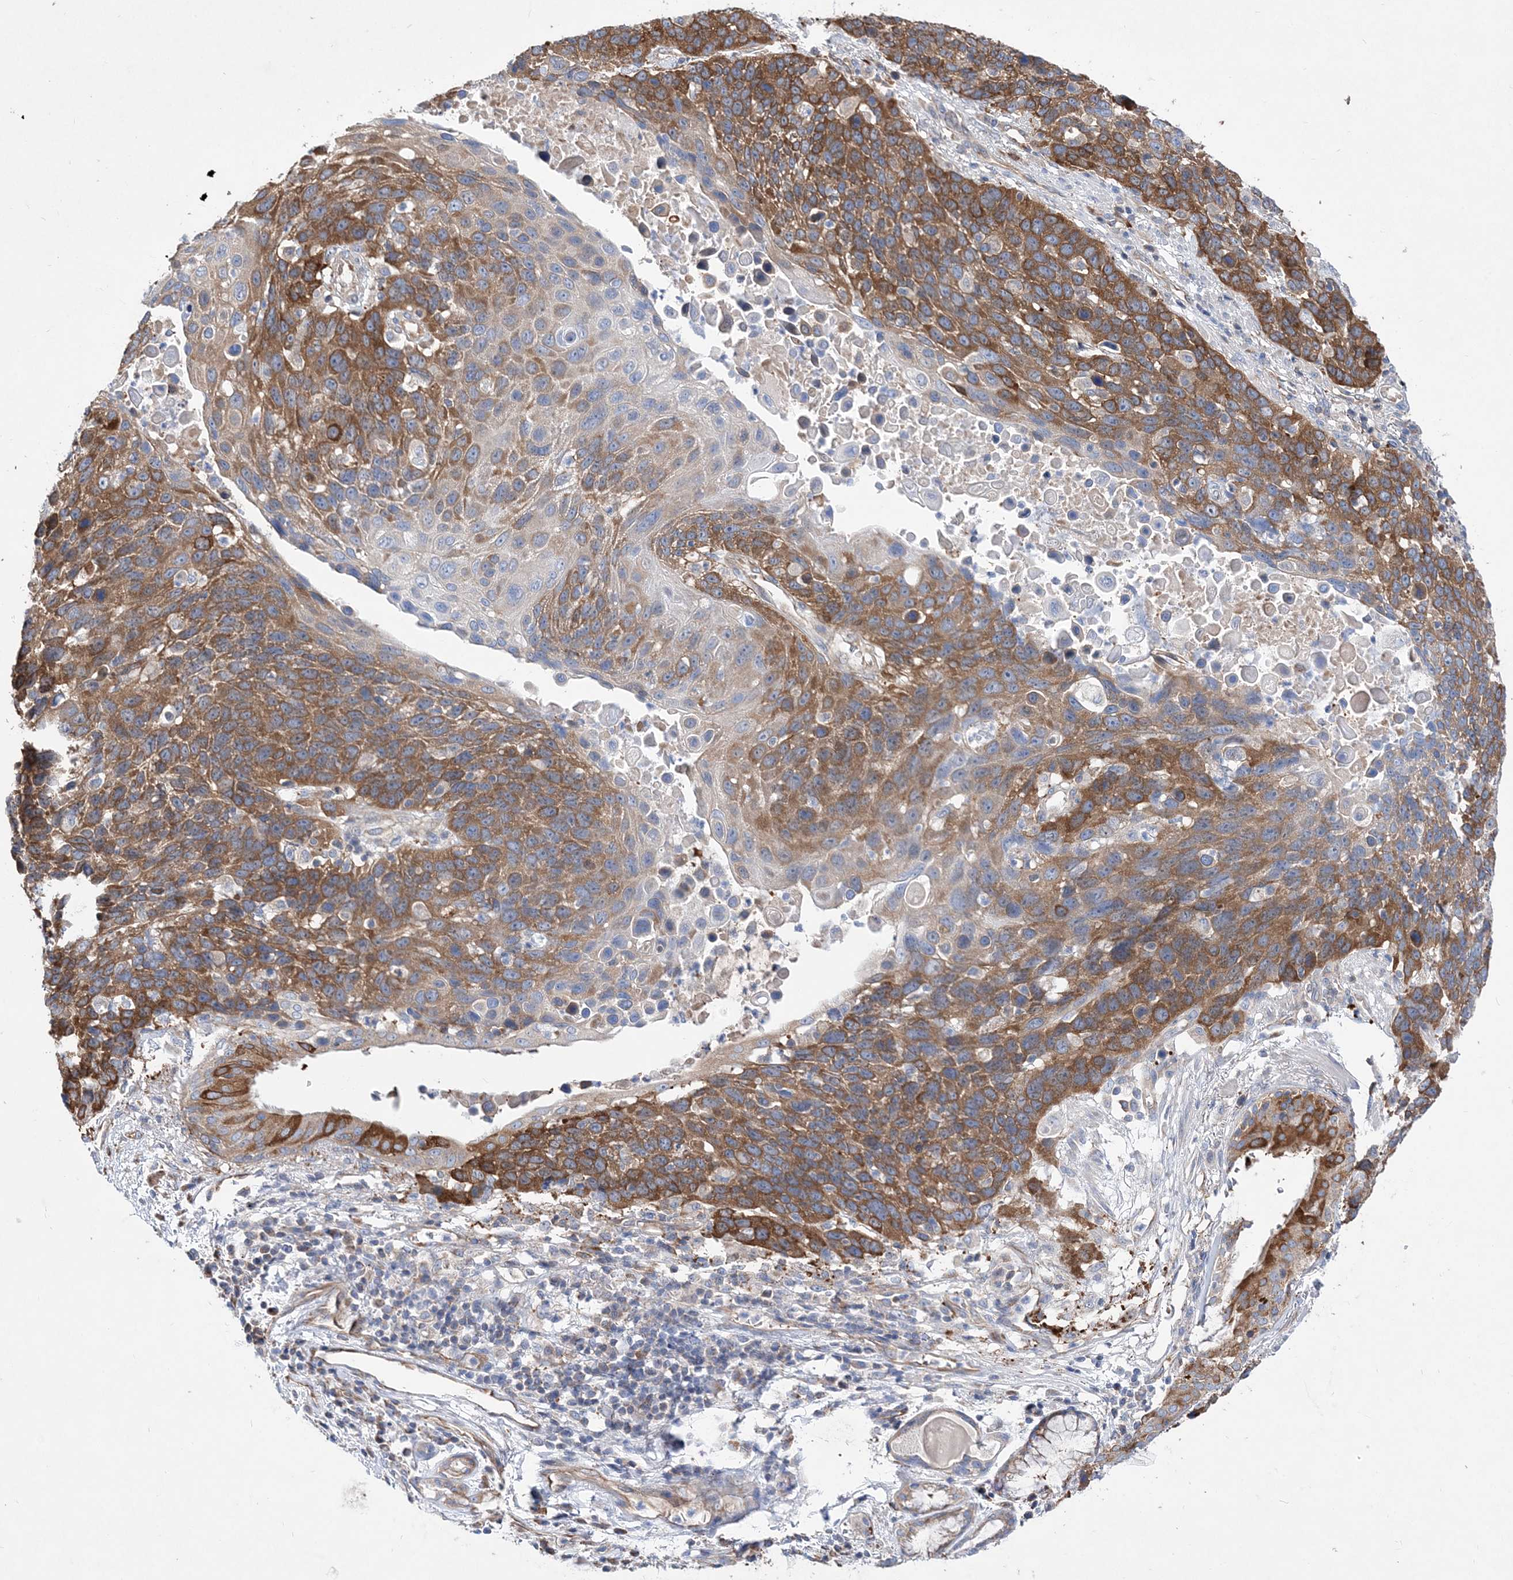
{"staining": {"intensity": "strong", "quantity": "25%-75%", "location": "cytoplasmic/membranous"}, "tissue": "lung cancer", "cell_type": "Tumor cells", "image_type": "cancer", "snomed": [{"axis": "morphology", "description": "Squamous cell carcinoma, NOS"}, {"axis": "topography", "description": "Lung"}], "caption": "A histopathology image showing strong cytoplasmic/membranous staining in about 25%-75% of tumor cells in lung cancer (squamous cell carcinoma), as visualized by brown immunohistochemical staining.", "gene": "JKAMP", "patient": {"sex": "male", "age": 66}}